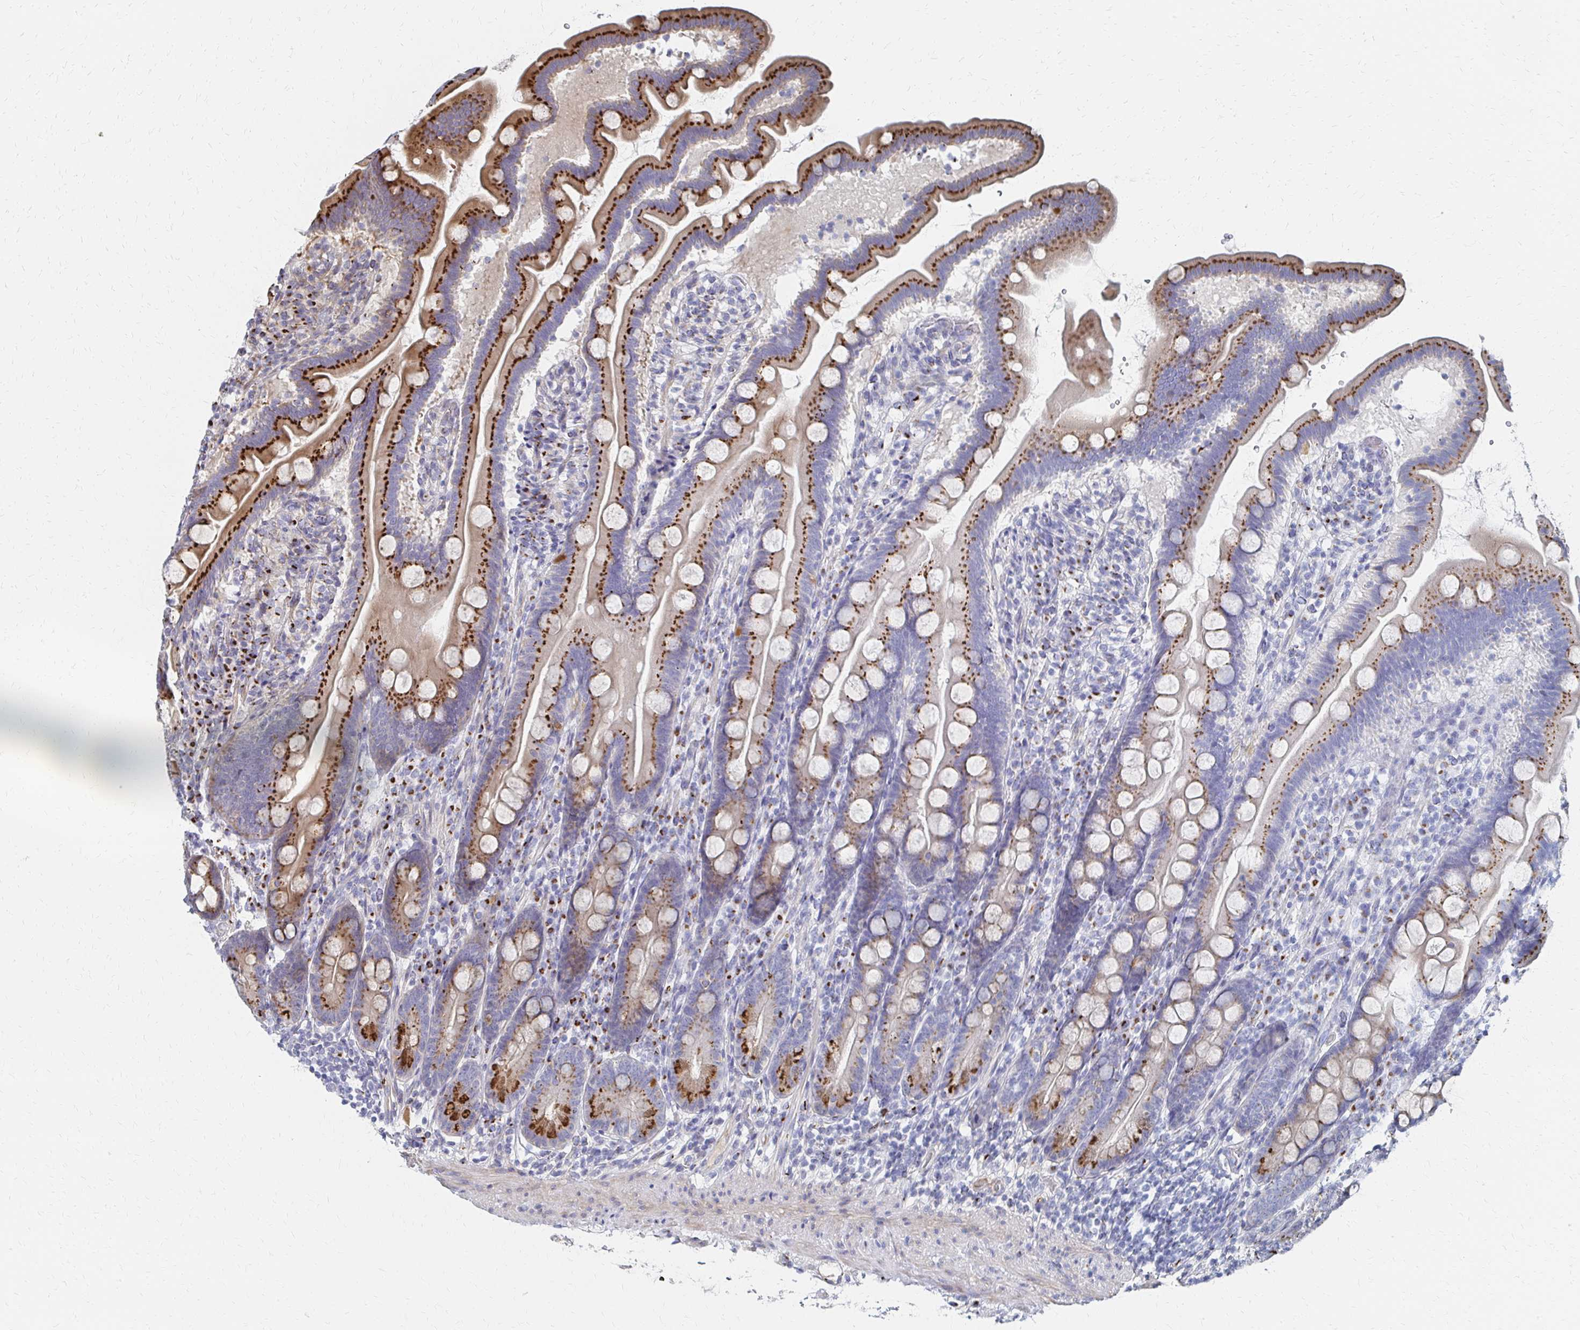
{"staining": {"intensity": "strong", "quantity": "25%-75%", "location": "cytoplasmic/membranous"}, "tissue": "duodenum", "cell_type": "Glandular cells", "image_type": "normal", "snomed": [{"axis": "morphology", "description": "Normal tissue, NOS"}, {"axis": "topography", "description": "Duodenum"}], "caption": "Immunohistochemical staining of benign human duodenum exhibits 25%-75% levels of strong cytoplasmic/membranous protein expression in approximately 25%-75% of glandular cells. The staining is performed using DAB (3,3'-diaminobenzidine) brown chromogen to label protein expression. The nuclei are counter-stained blue using hematoxylin.", "gene": "MAN1A1", "patient": {"sex": "female", "age": 67}}